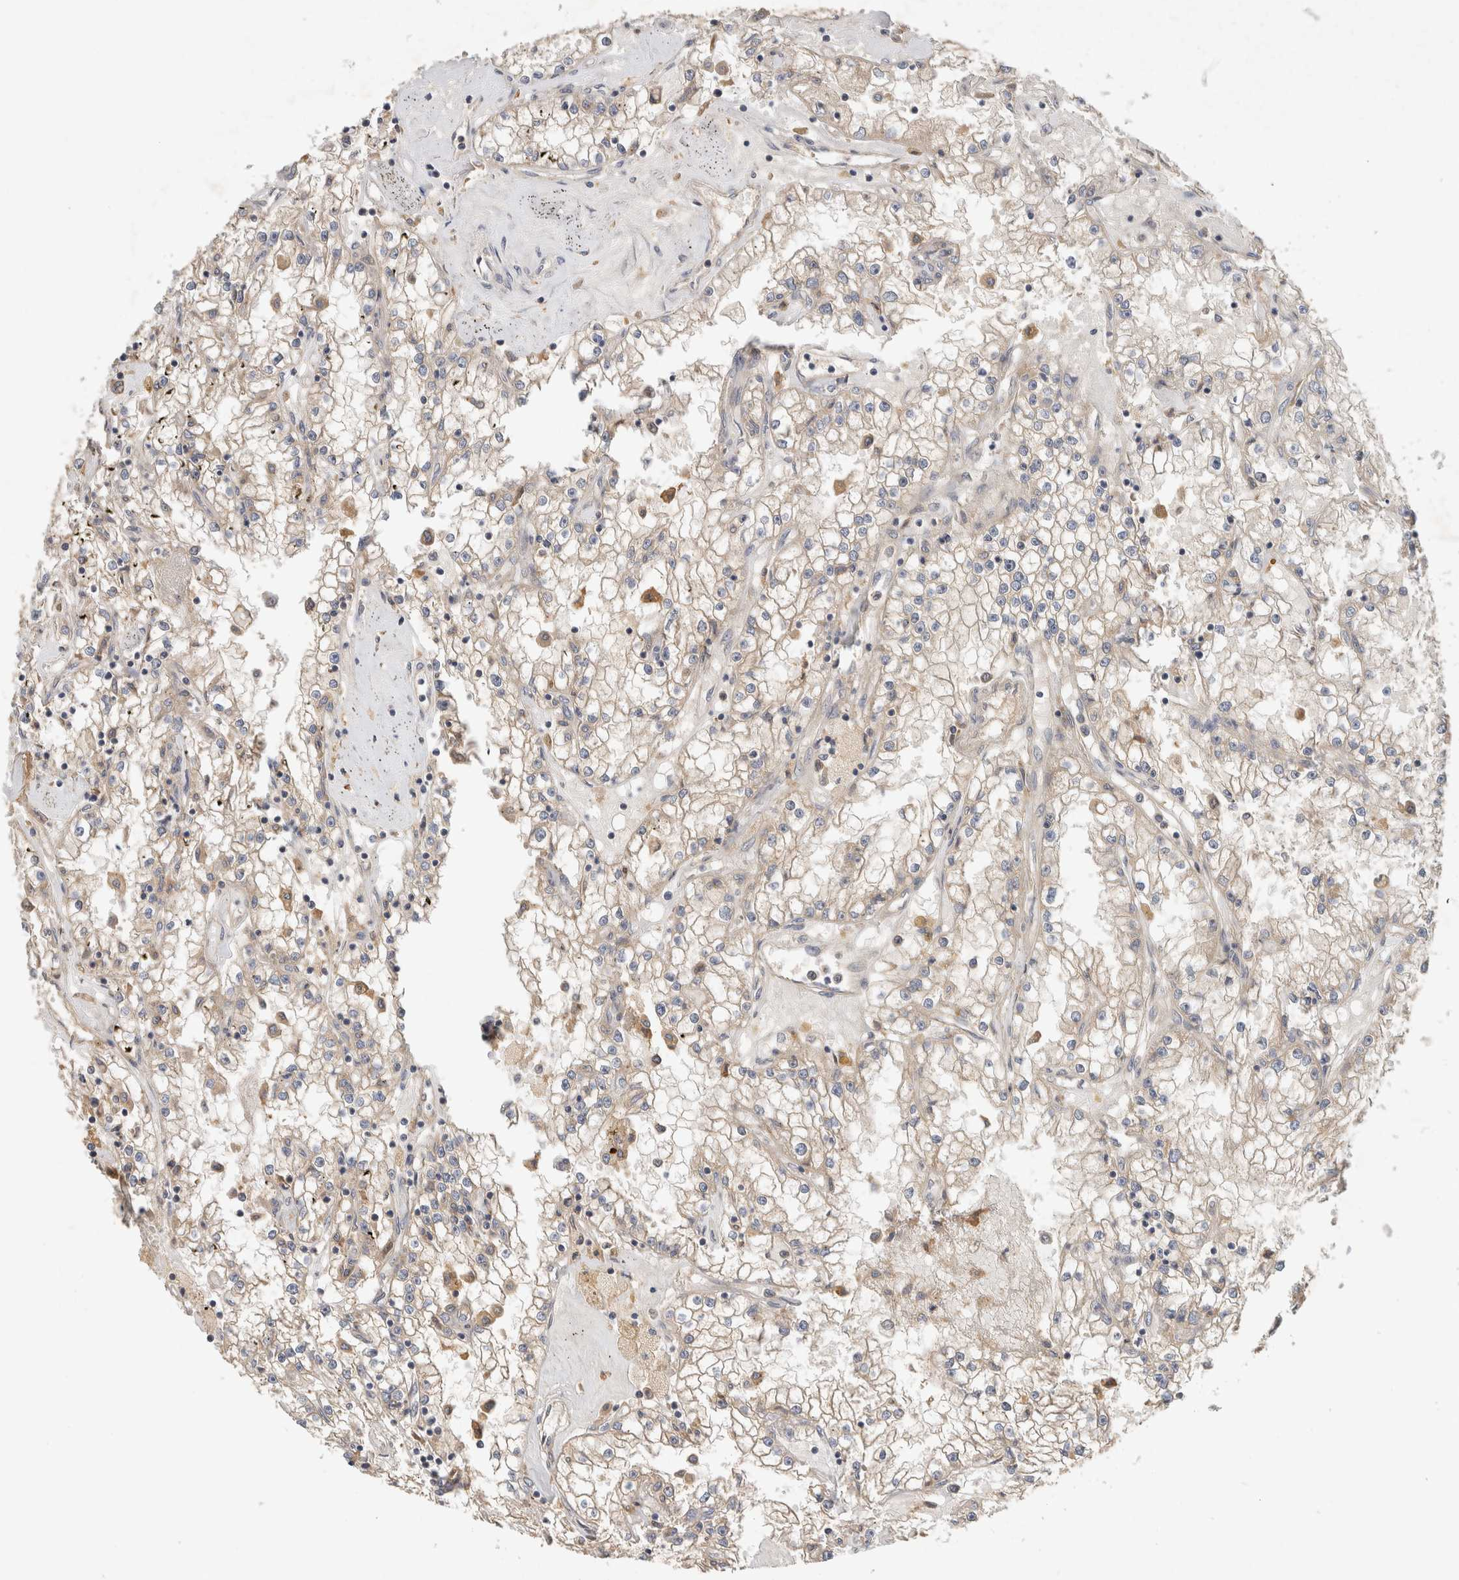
{"staining": {"intensity": "weak", "quantity": "<25%", "location": "cytoplasmic/membranous"}, "tissue": "renal cancer", "cell_type": "Tumor cells", "image_type": "cancer", "snomed": [{"axis": "morphology", "description": "Adenocarcinoma, NOS"}, {"axis": "topography", "description": "Kidney"}], "caption": "Human adenocarcinoma (renal) stained for a protein using IHC reveals no expression in tumor cells.", "gene": "ARMC9", "patient": {"sex": "male", "age": 56}}